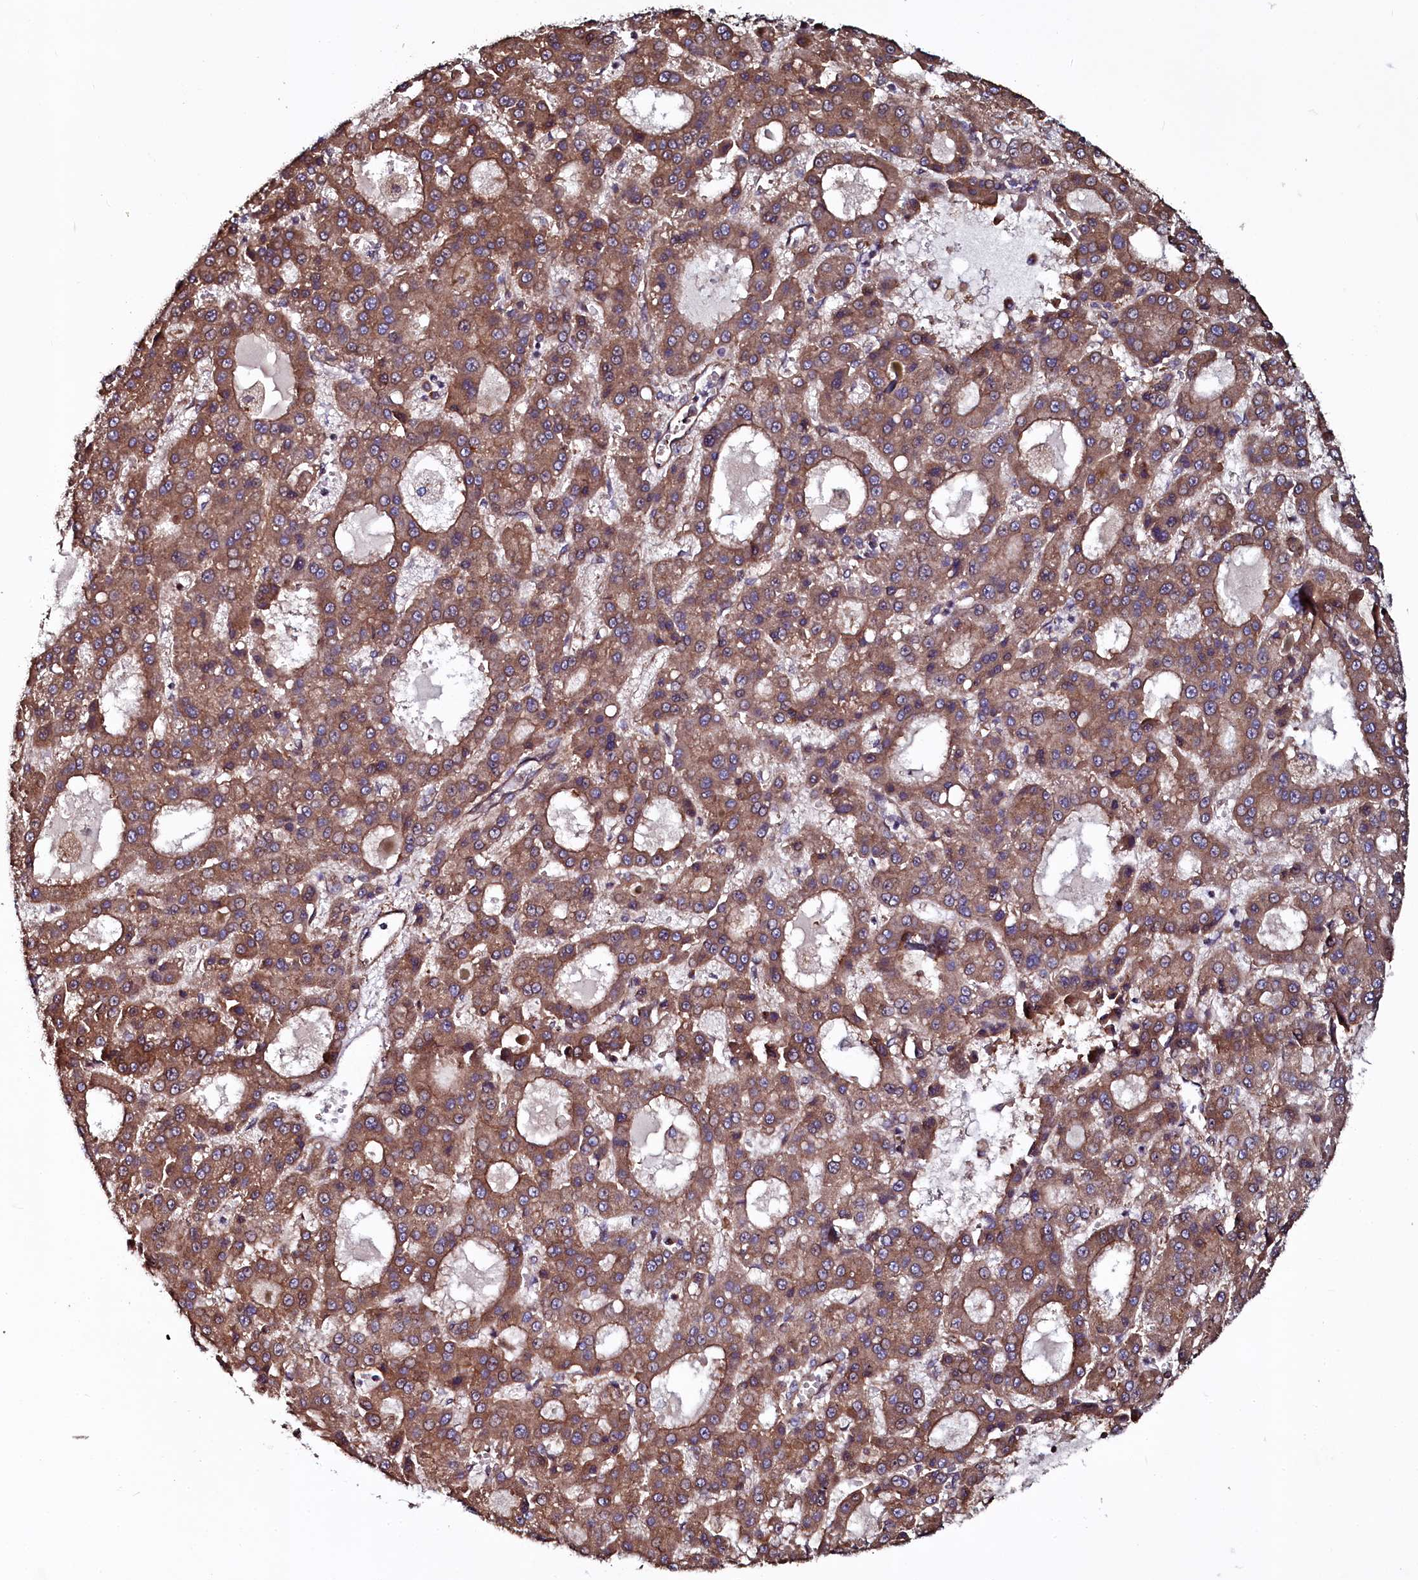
{"staining": {"intensity": "moderate", "quantity": ">75%", "location": "cytoplasmic/membranous"}, "tissue": "liver cancer", "cell_type": "Tumor cells", "image_type": "cancer", "snomed": [{"axis": "morphology", "description": "Carcinoma, Hepatocellular, NOS"}, {"axis": "topography", "description": "Liver"}], "caption": "An image of human liver cancer stained for a protein reveals moderate cytoplasmic/membranous brown staining in tumor cells. (DAB (3,3'-diaminobenzidine) IHC, brown staining for protein, blue staining for nuclei).", "gene": "USPL1", "patient": {"sex": "male", "age": 70}}